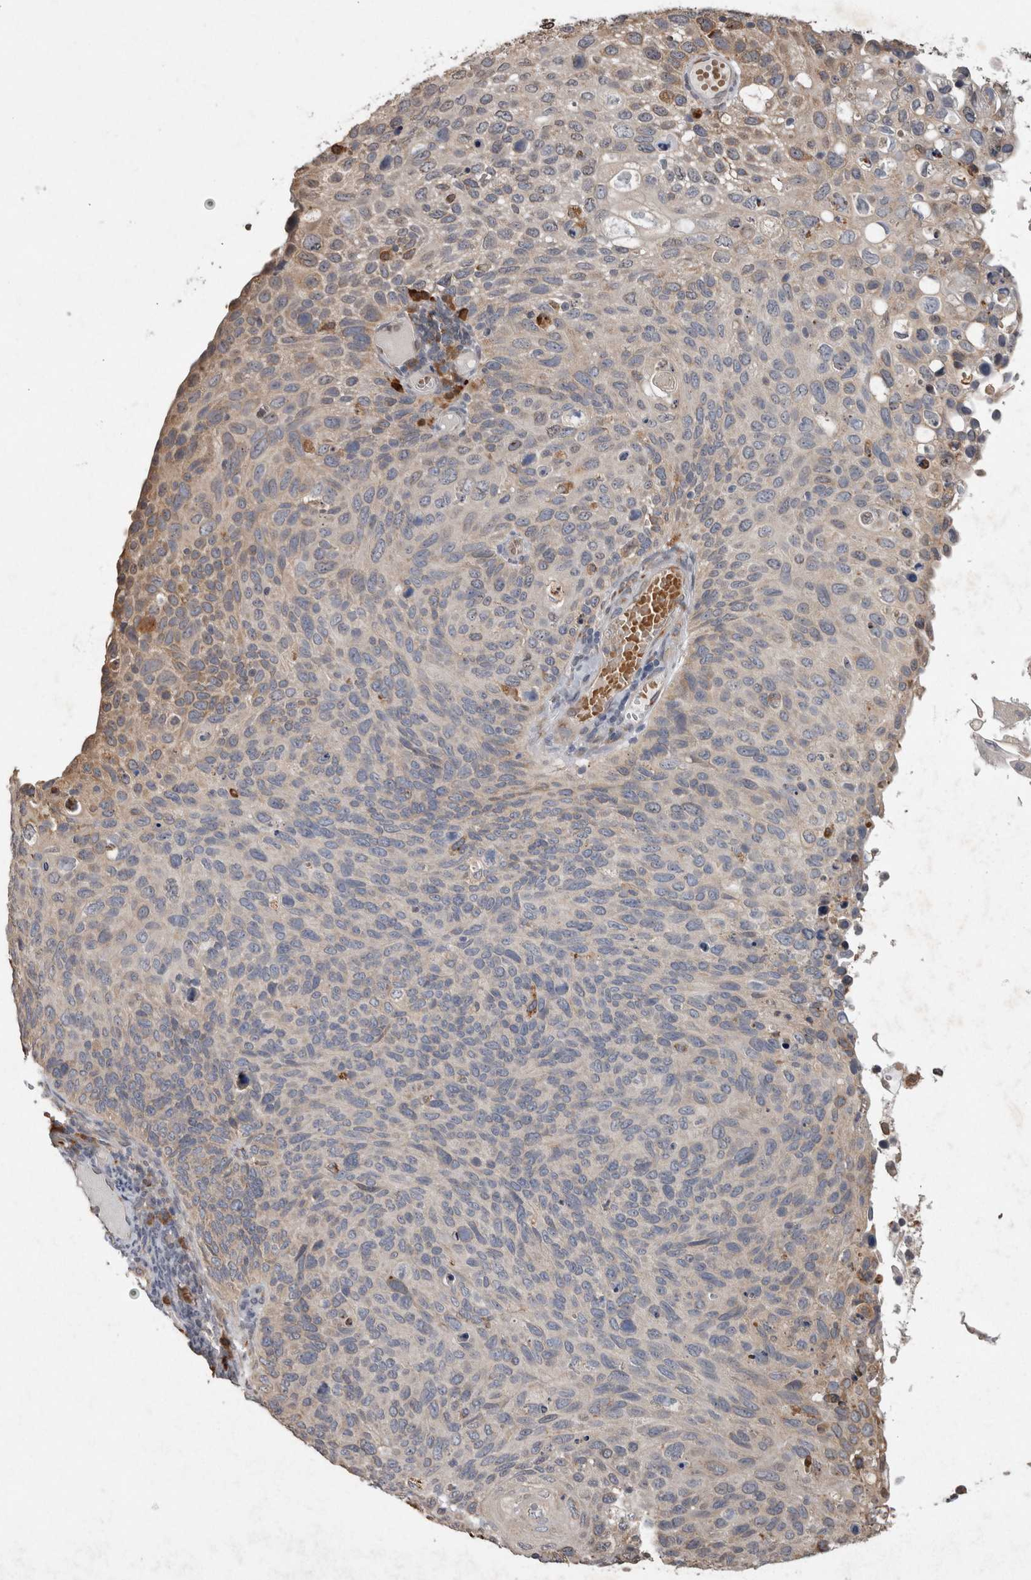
{"staining": {"intensity": "moderate", "quantity": "<25%", "location": "cytoplasmic/membranous"}, "tissue": "cervical cancer", "cell_type": "Tumor cells", "image_type": "cancer", "snomed": [{"axis": "morphology", "description": "Squamous cell carcinoma, NOS"}, {"axis": "topography", "description": "Cervix"}], "caption": "Immunohistochemistry (IHC) histopathology image of human cervical squamous cell carcinoma stained for a protein (brown), which shows low levels of moderate cytoplasmic/membranous staining in about <25% of tumor cells.", "gene": "ADGRL3", "patient": {"sex": "female", "age": 70}}